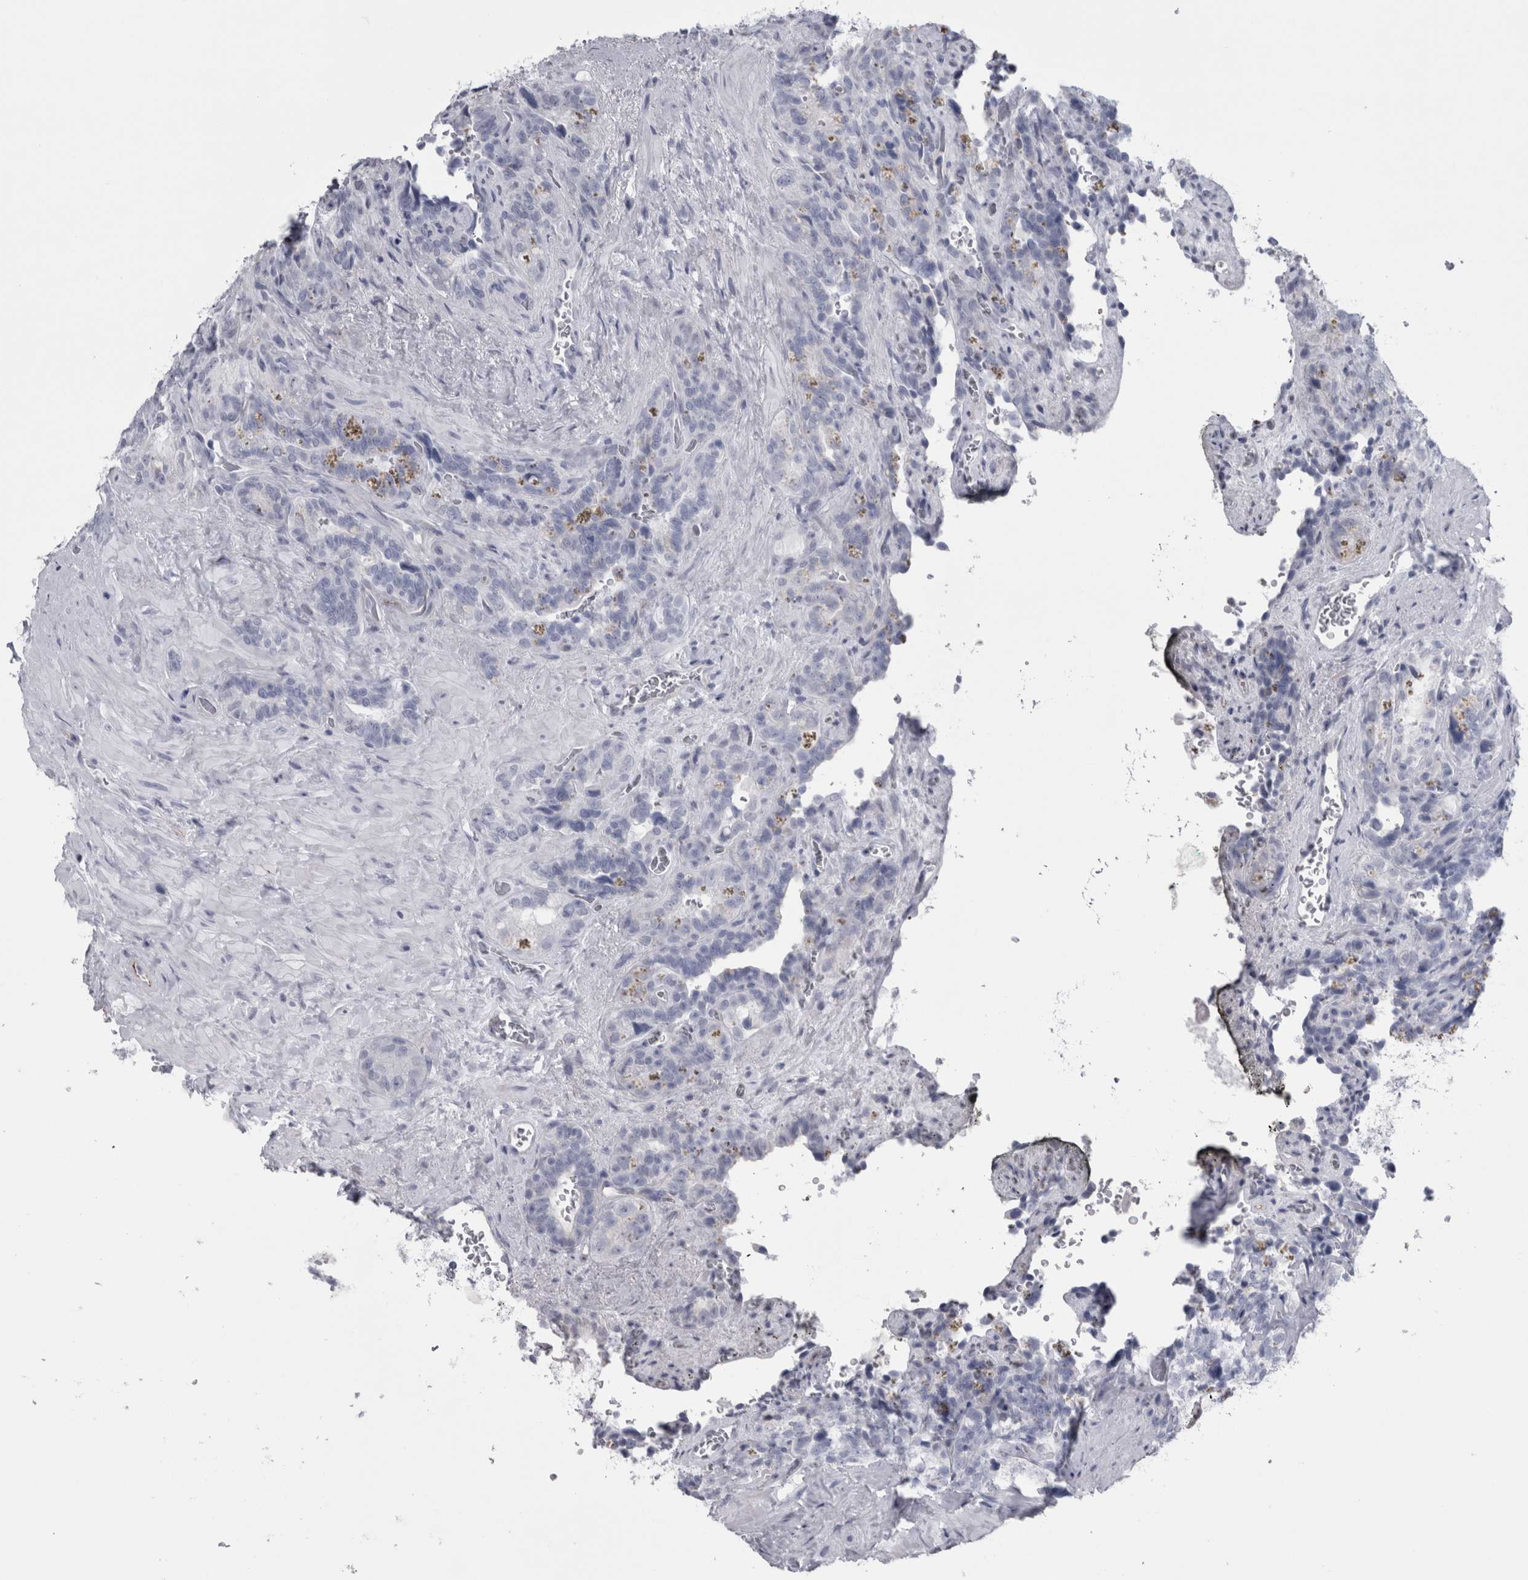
{"staining": {"intensity": "negative", "quantity": "none", "location": "none"}, "tissue": "seminal vesicle", "cell_type": "Glandular cells", "image_type": "normal", "snomed": [{"axis": "morphology", "description": "Normal tissue, NOS"}, {"axis": "topography", "description": "Prostate"}, {"axis": "topography", "description": "Seminal veicle"}], "caption": "This is an immunohistochemistry (IHC) image of normal seminal vesicle. There is no expression in glandular cells.", "gene": "VWDE", "patient": {"sex": "male", "age": 67}}